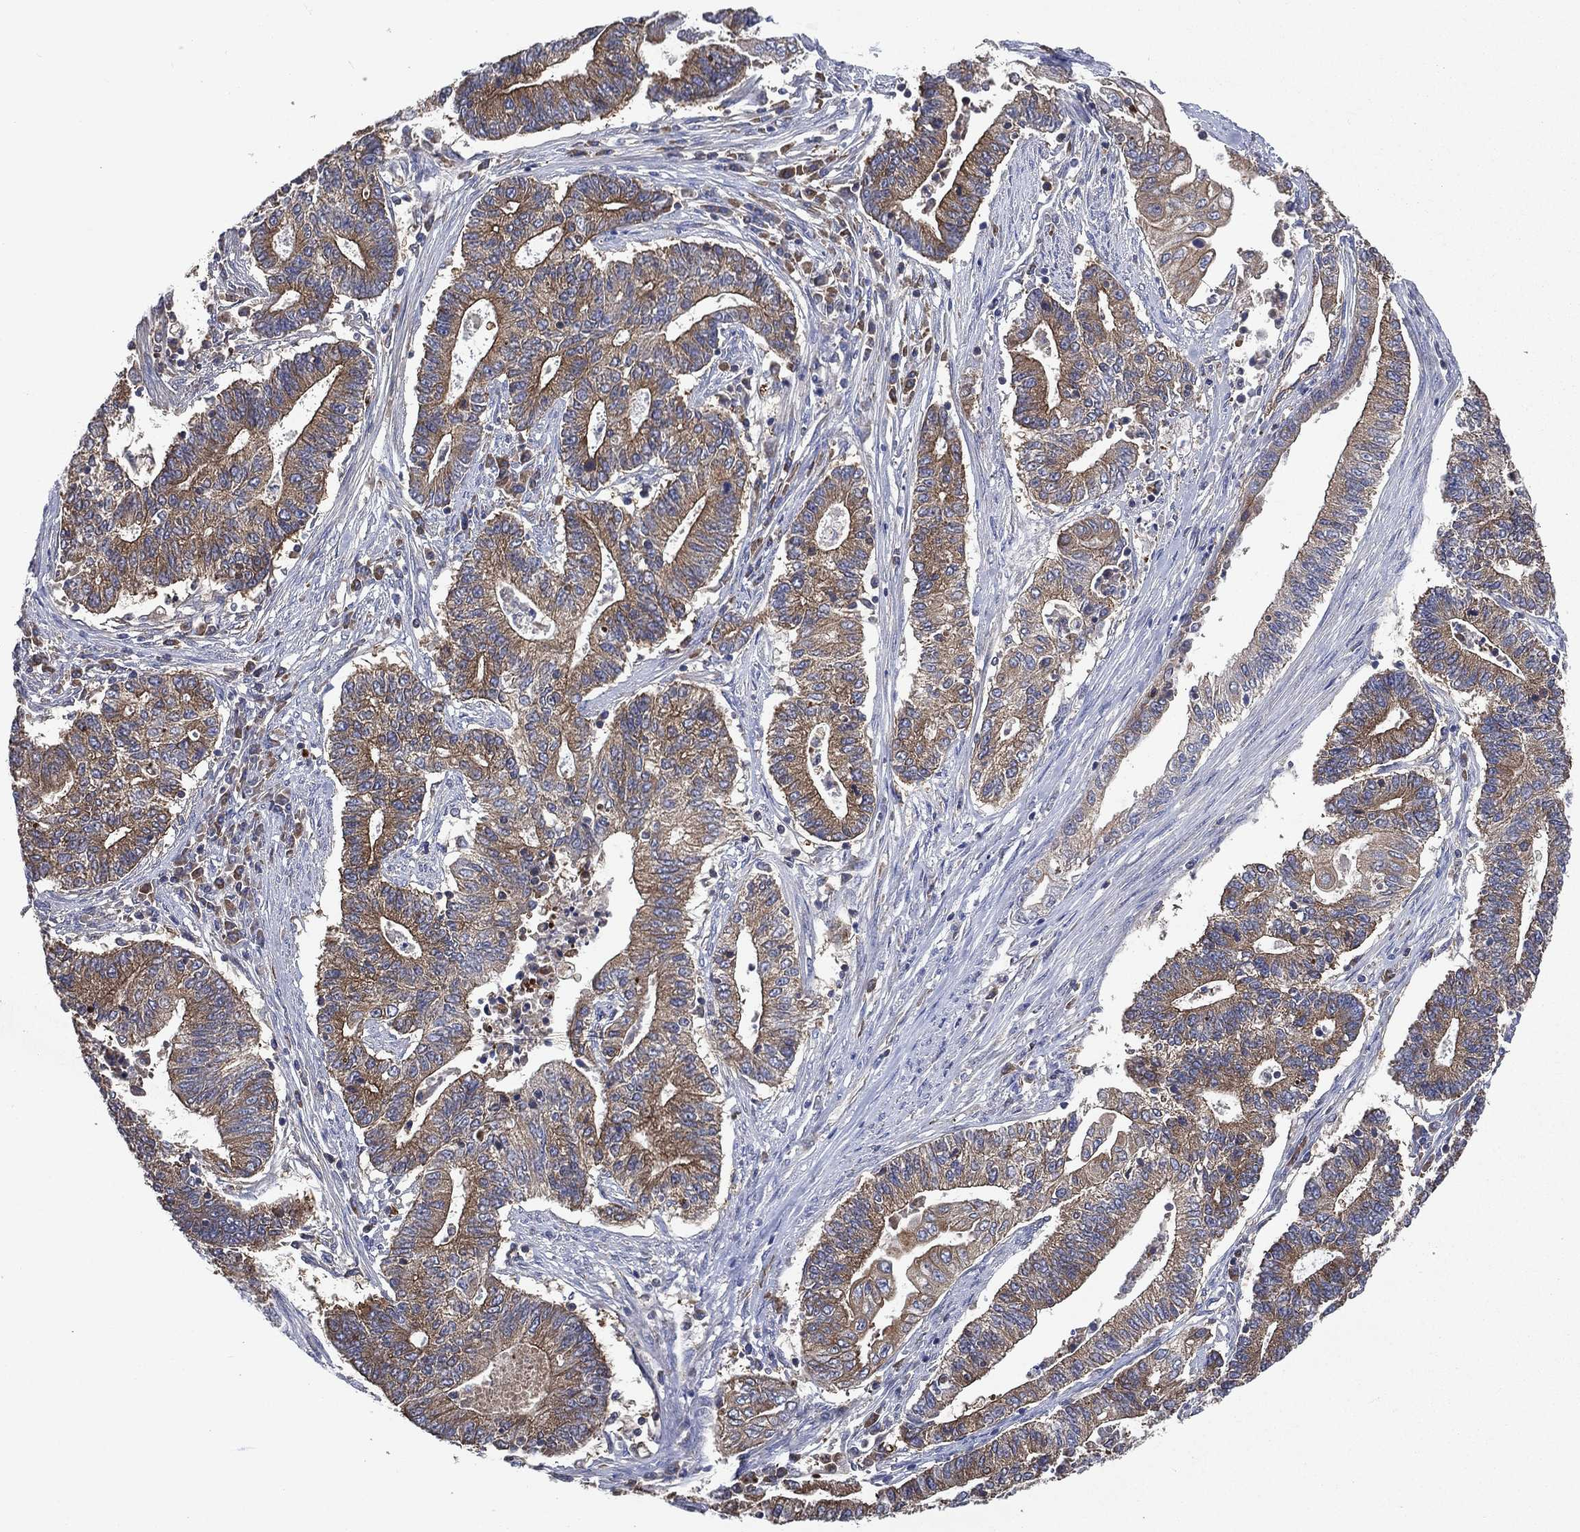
{"staining": {"intensity": "moderate", "quantity": "25%-75%", "location": "cytoplasmic/membranous"}, "tissue": "endometrial cancer", "cell_type": "Tumor cells", "image_type": "cancer", "snomed": [{"axis": "morphology", "description": "Adenocarcinoma, NOS"}, {"axis": "topography", "description": "Uterus"}, {"axis": "topography", "description": "Endometrium"}], "caption": "A brown stain shows moderate cytoplasmic/membranous positivity of a protein in human adenocarcinoma (endometrial) tumor cells. The protein is stained brown, and the nuclei are stained in blue (DAB IHC with brightfield microscopy, high magnification).", "gene": "SMPD3", "patient": {"sex": "female", "age": 54}}